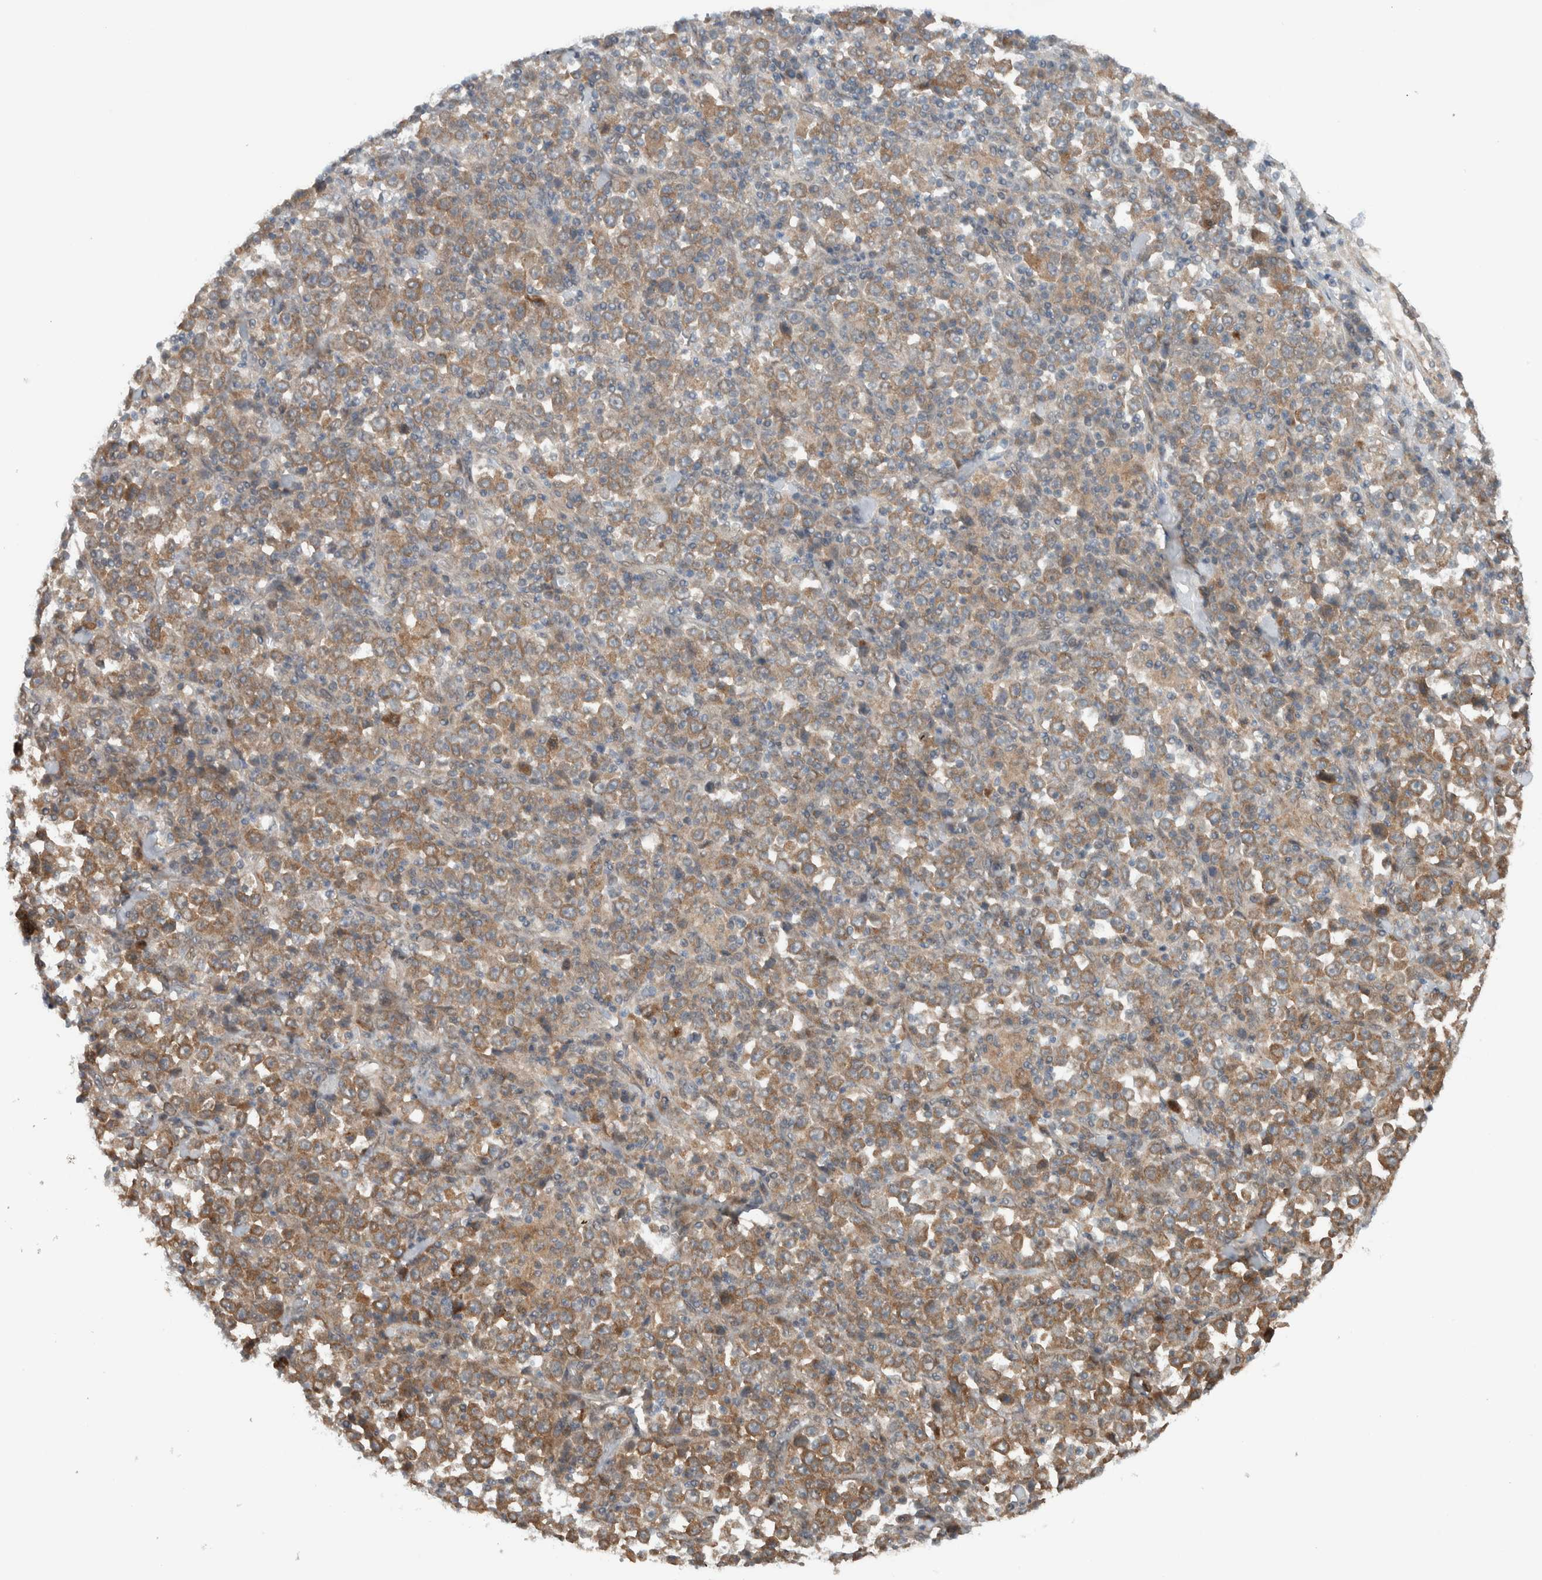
{"staining": {"intensity": "moderate", "quantity": ">75%", "location": "cytoplasmic/membranous"}, "tissue": "stomach cancer", "cell_type": "Tumor cells", "image_type": "cancer", "snomed": [{"axis": "morphology", "description": "Normal tissue, NOS"}, {"axis": "morphology", "description": "Adenocarcinoma, NOS"}, {"axis": "topography", "description": "Stomach, upper"}, {"axis": "topography", "description": "Stomach"}], "caption": "Immunohistochemistry micrograph of neoplastic tissue: human stomach cancer (adenocarcinoma) stained using IHC displays medium levels of moderate protein expression localized specifically in the cytoplasmic/membranous of tumor cells, appearing as a cytoplasmic/membranous brown color.", "gene": "KLHL6", "patient": {"sex": "male", "age": 59}}